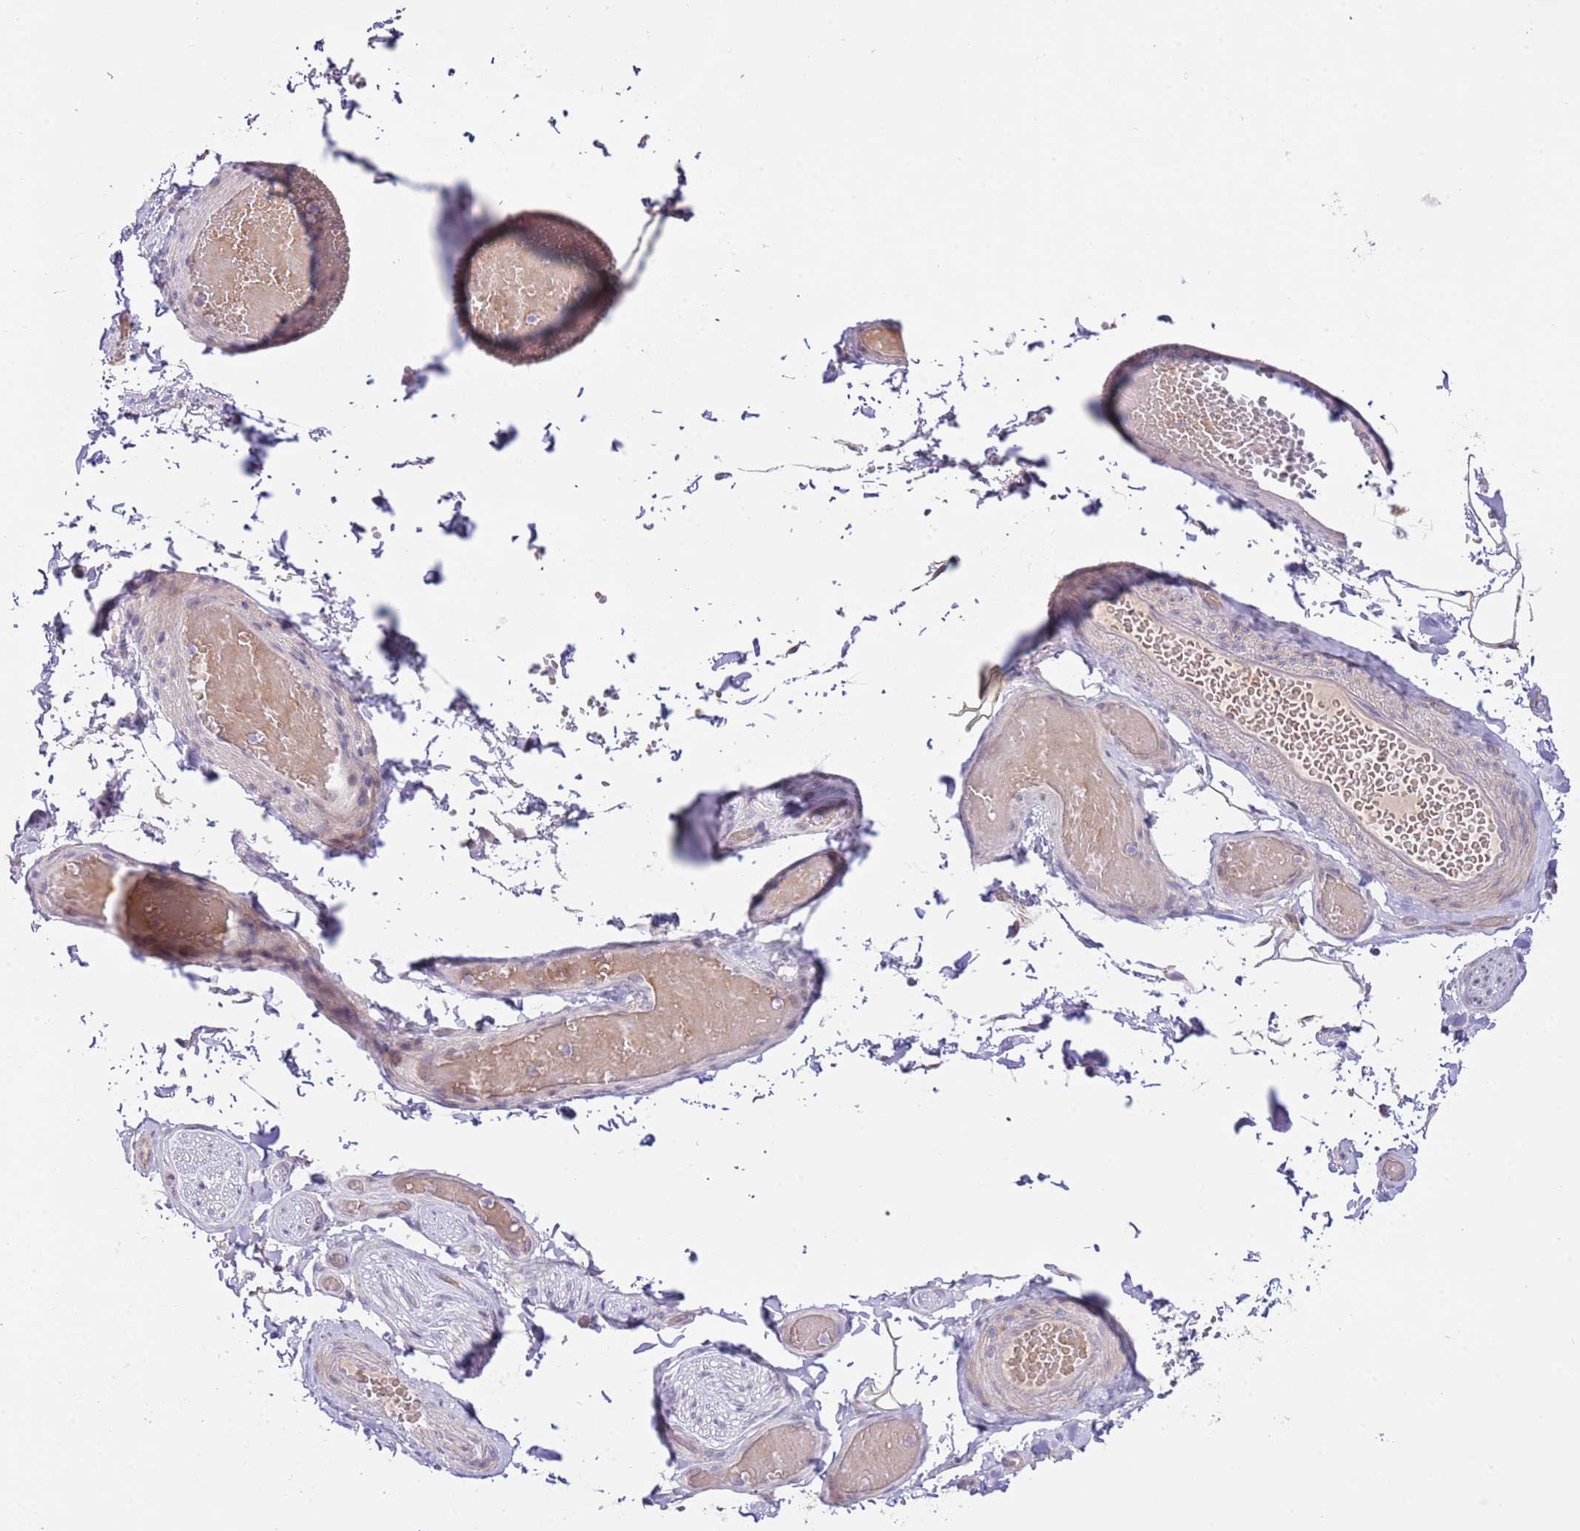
{"staining": {"intensity": "negative", "quantity": "none", "location": "none"}, "tissue": "adipose tissue", "cell_type": "Adipocytes", "image_type": "normal", "snomed": [{"axis": "morphology", "description": "Normal tissue, NOS"}, {"axis": "topography", "description": "Soft tissue"}, {"axis": "topography", "description": "Vascular tissue"}, {"axis": "topography", "description": "Peripheral nerve tissue"}], "caption": "High magnification brightfield microscopy of benign adipose tissue stained with DAB (3,3'-diaminobenzidine) (brown) and counterstained with hematoxylin (blue): adipocytes show no significant staining. (Brightfield microscopy of DAB (3,3'-diaminobenzidine) immunohistochemistry at high magnification).", "gene": "AP1S2", "patient": {"sex": "male", "age": 32}}